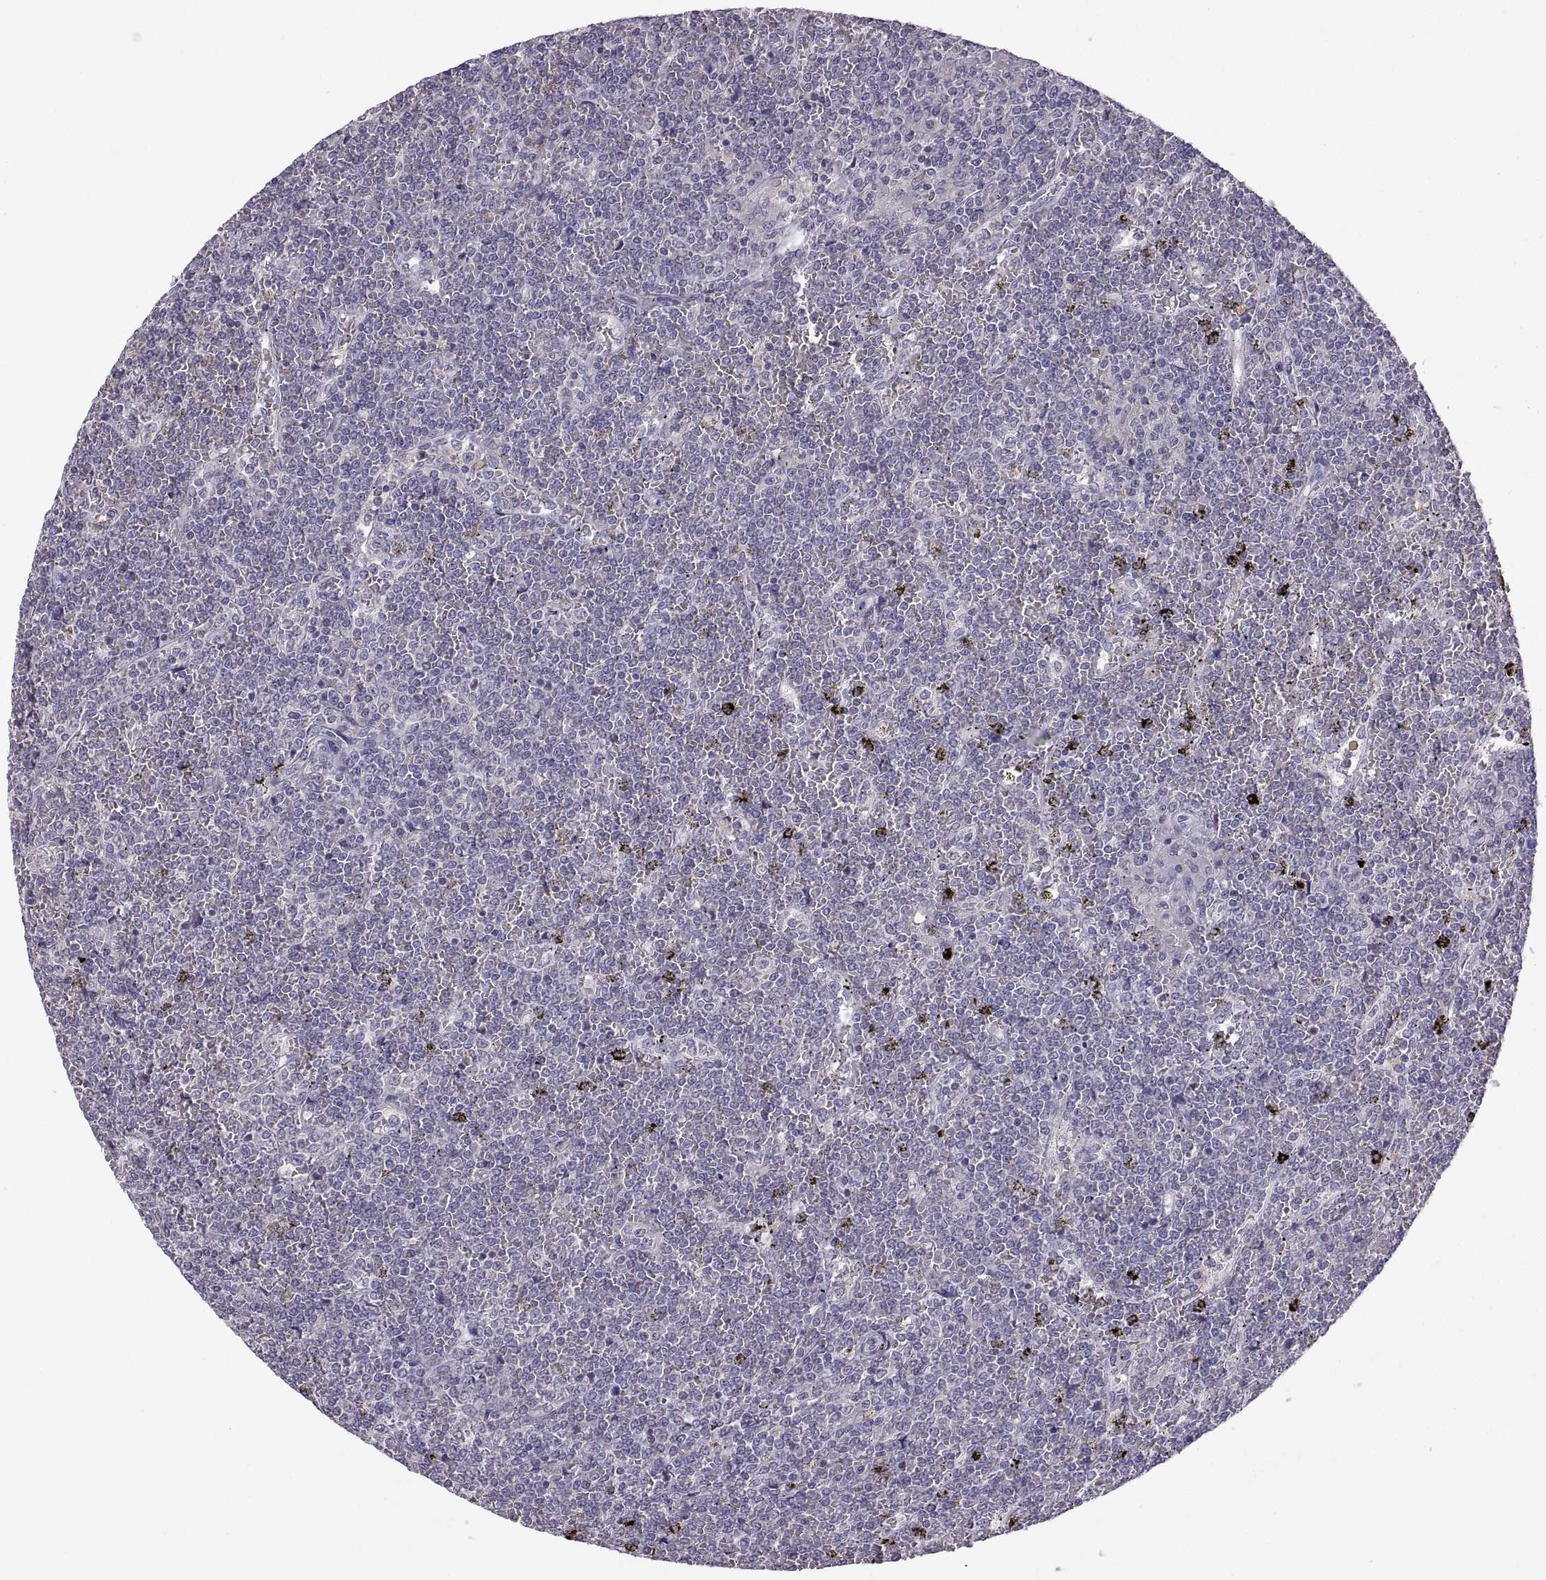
{"staining": {"intensity": "negative", "quantity": "none", "location": "none"}, "tissue": "lymphoma", "cell_type": "Tumor cells", "image_type": "cancer", "snomed": [{"axis": "morphology", "description": "Malignant lymphoma, non-Hodgkin's type, Low grade"}, {"axis": "topography", "description": "Spleen"}], "caption": "DAB immunohistochemical staining of lymphoma reveals no significant staining in tumor cells.", "gene": "FGF9", "patient": {"sex": "female", "age": 19}}